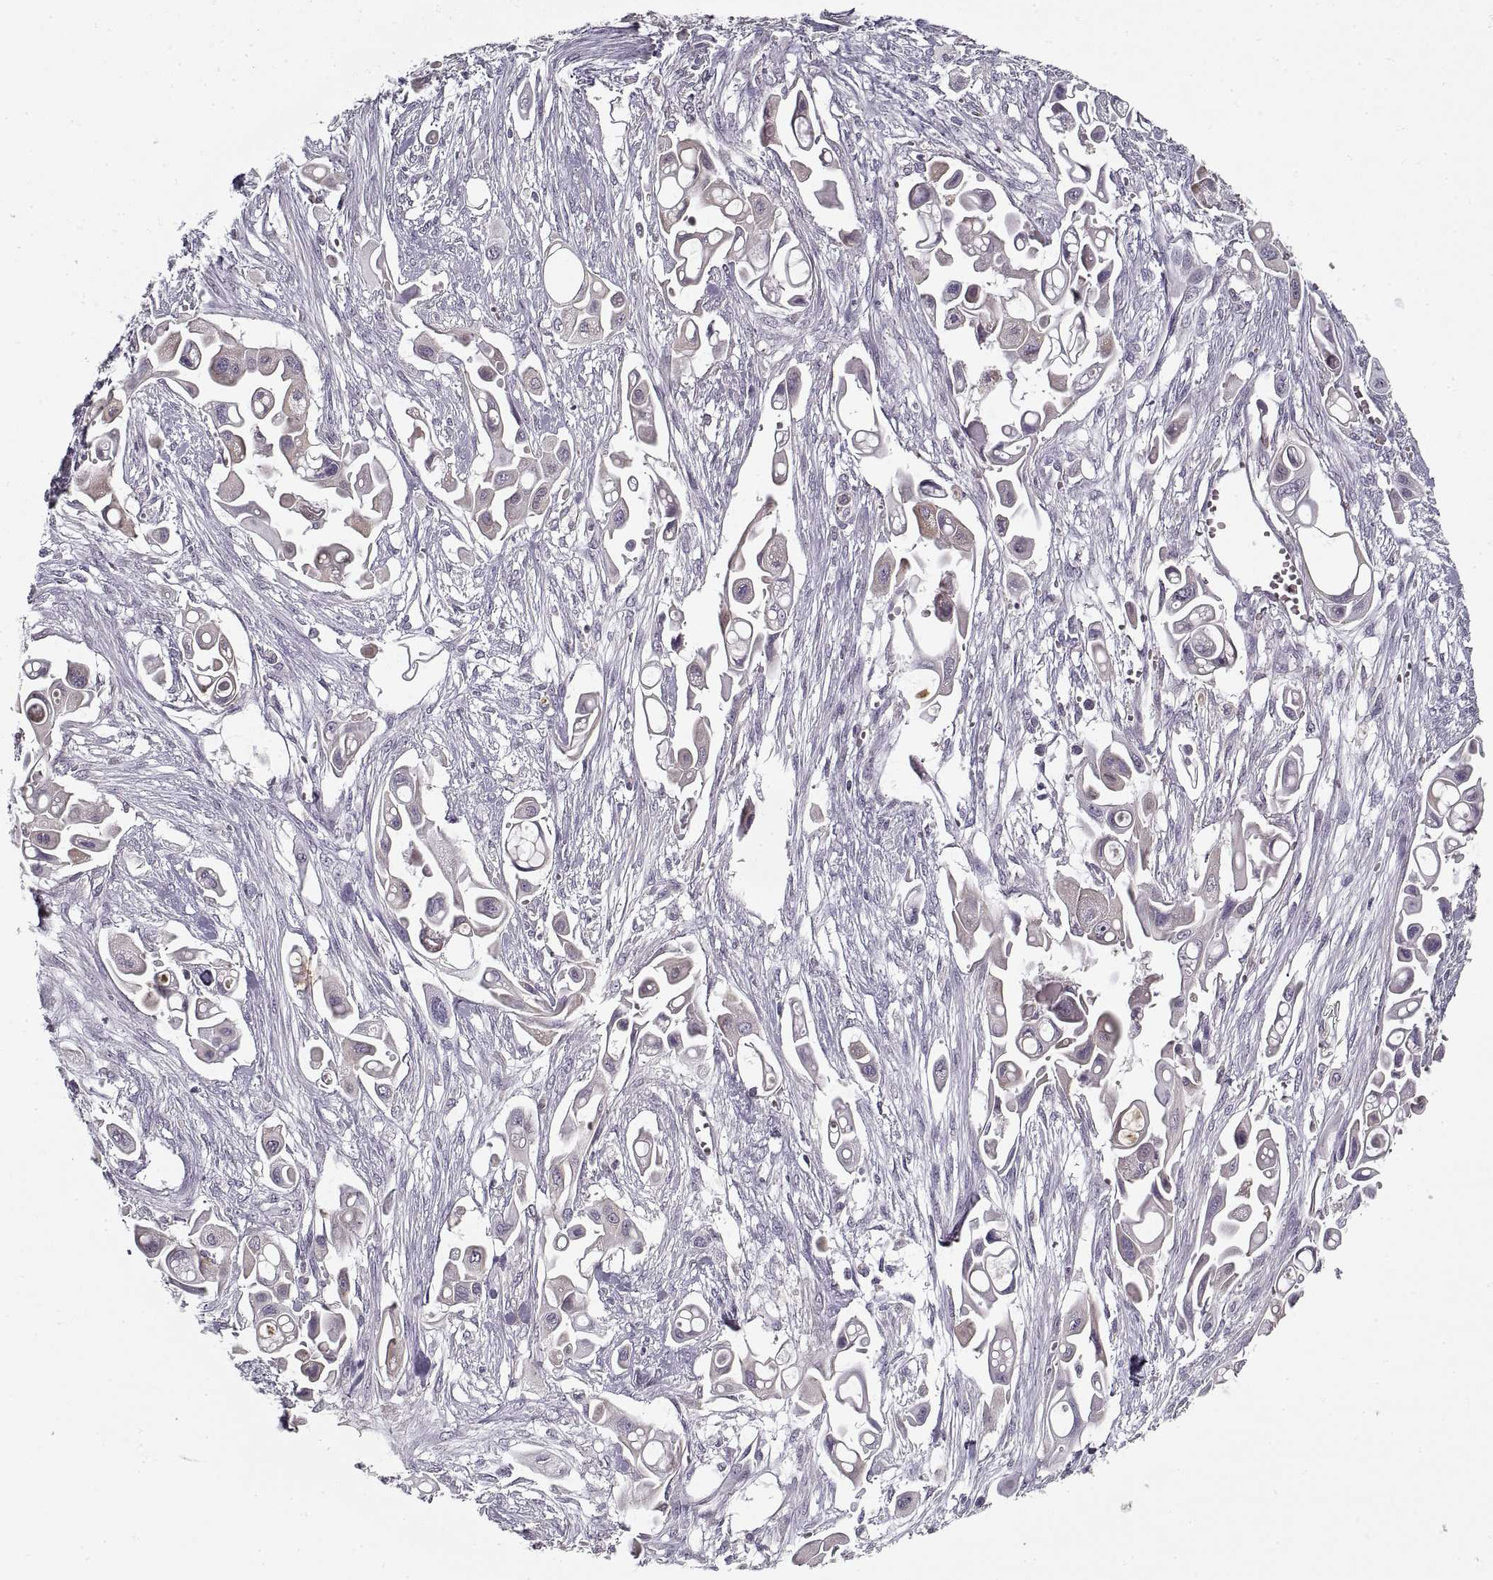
{"staining": {"intensity": "weak", "quantity": "25%-75%", "location": "cytoplasmic/membranous"}, "tissue": "pancreatic cancer", "cell_type": "Tumor cells", "image_type": "cancer", "snomed": [{"axis": "morphology", "description": "Adenocarcinoma, NOS"}, {"axis": "topography", "description": "Pancreas"}], "caption": "Protein staining demonstrates weak cytoplasmic/membranous positivity in approximately 25%-75% of tumor cells in pancreatic cancer (adenocarcinoma).", "gene": "GAD2", "patient": {"sex": "male", "age": 50}}